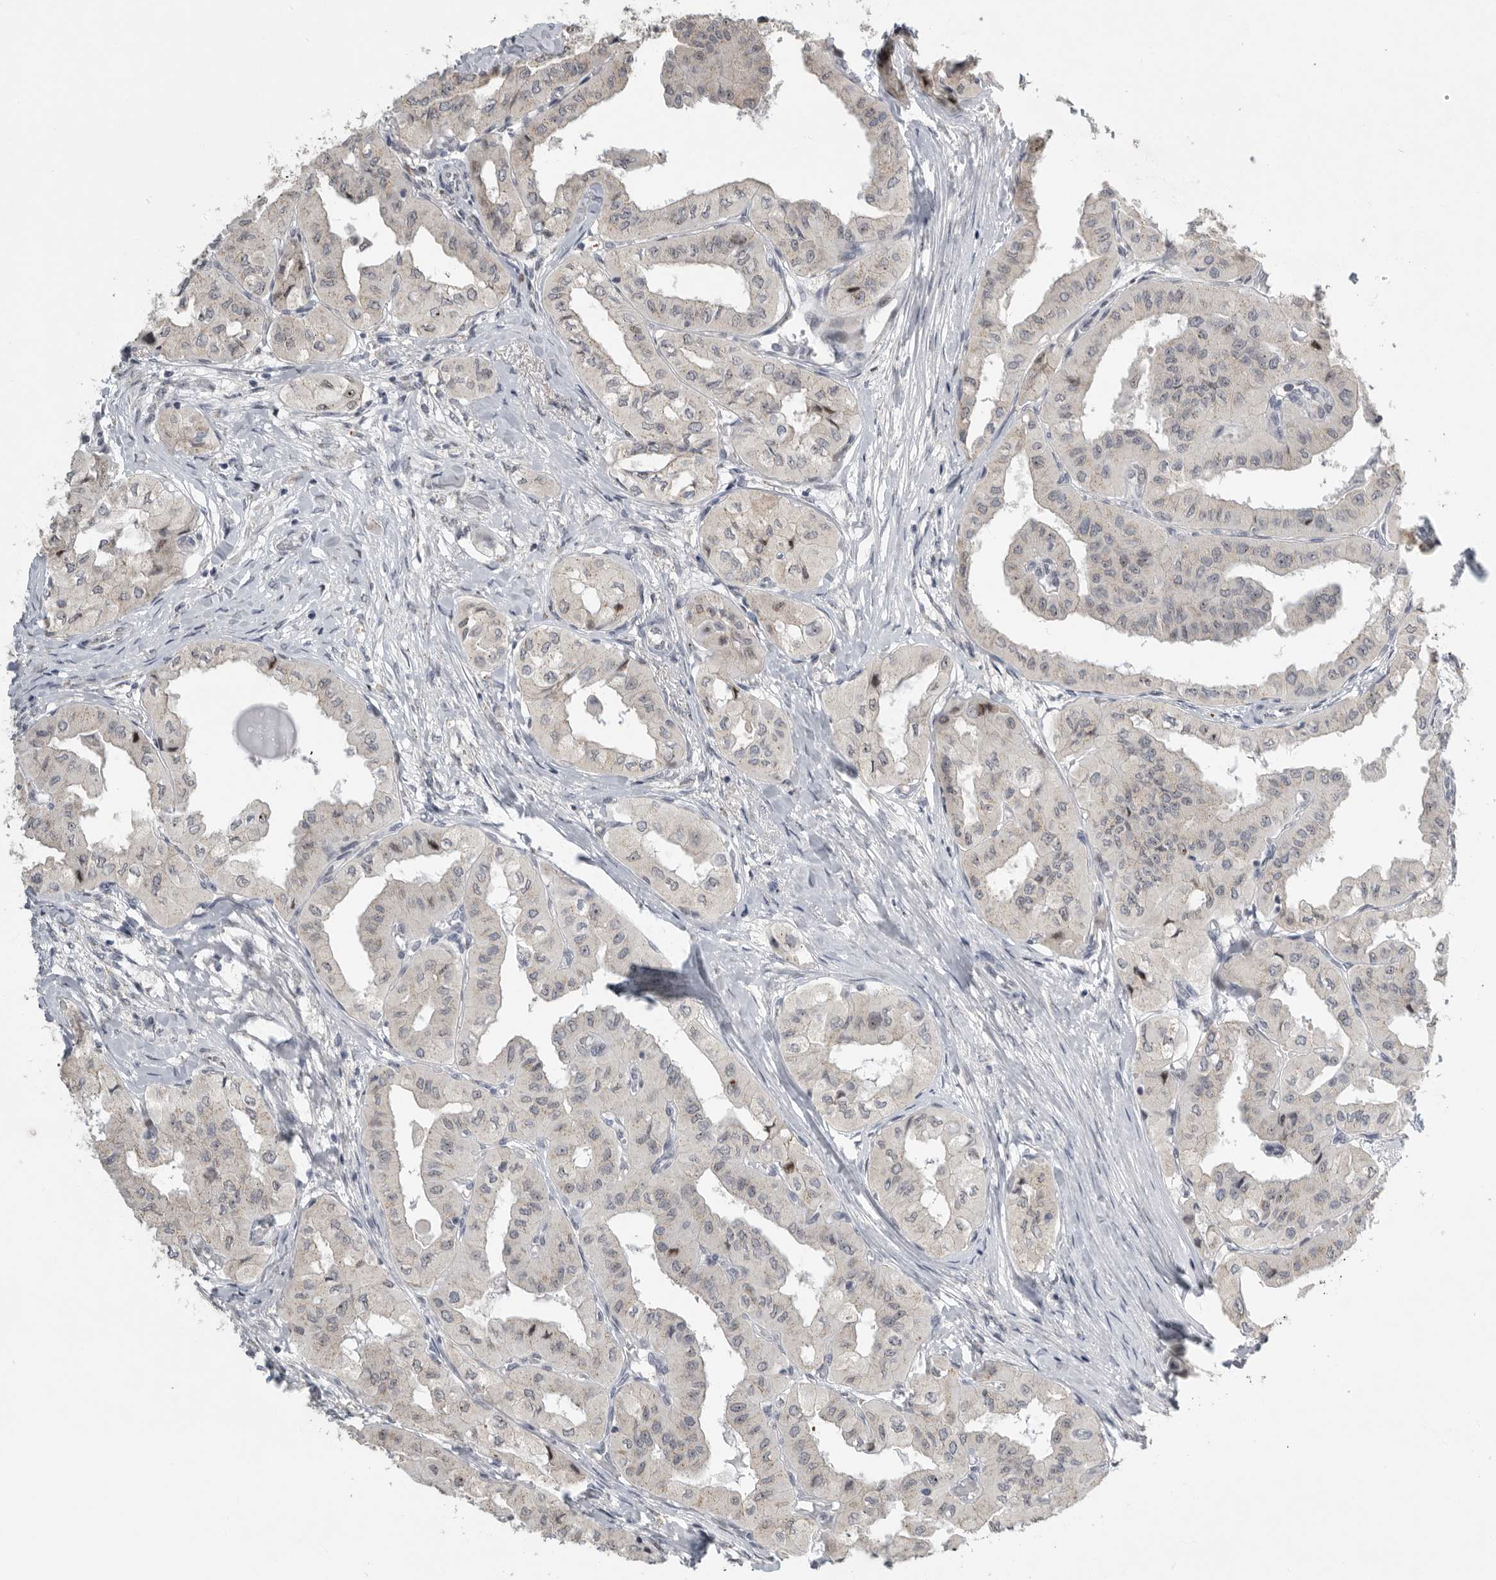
{"staining": {"intensity": "negative", "quantity": "none", "location": "none"}, "tissue": "thyroid cancer", "cell_type": "Tumor cells", "image_type": "cancer", "snomed": [{"axis": "morphology", "description": "Papillary adenocarcinoma, NOS"}, {"axis": "topography", "description": "Thyroid gland"}], "caption": "Immunohistochemical staining of human papillary adenocarcinoma (thyroid) displays no significant positivity in tumor cells.", "gene": "PCMTD1", "patient": {"sex": "female", "age": 59}}